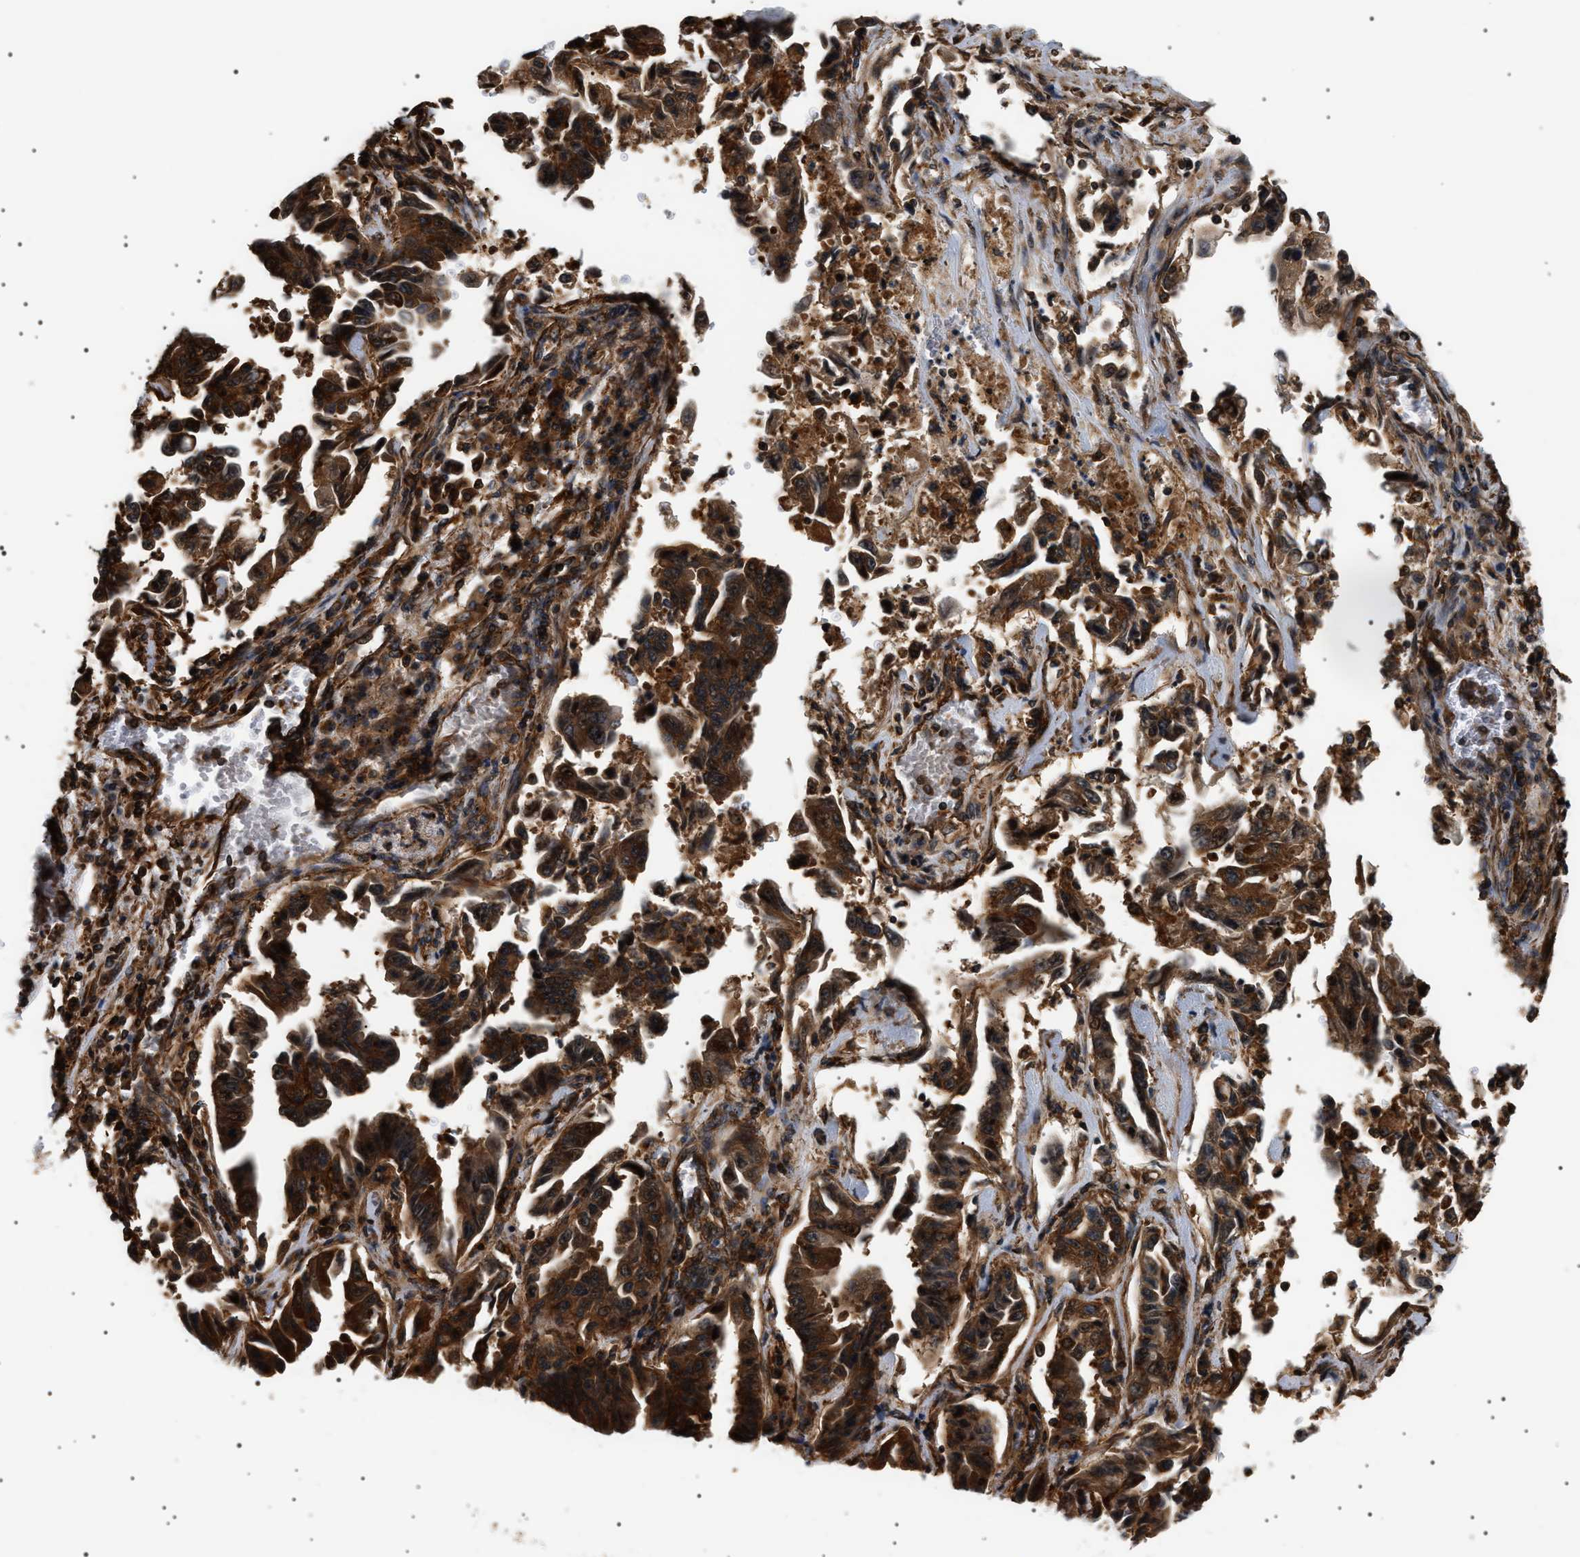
{"staining": {"intensity": "strong", "quantity": ">75%", "location": "cytoplasmic/membranous"}, "tissue": "lung cancer", "cell_type": "Tumor cells", "image_type": "cancer", "snomed": [{"axis": "morphology", "description": "Adenocarcinoma, NOS"}, {"axis": "topography", "description": "Lung"}], "caption": "Immunohistochemistry (IHC) of lung cancer displays high levels of strong cytoplasmic/membranous positivity in approximately >75% of tumor cells. The staining was performed using DAB (3,3'-diaminobenzidine) to visualize the protein expression in brown, while the nuclei were stained in blue with hematoxylin (Magnification: 20x).", "gene": "SH3GLB2", "patient": {"sex": "female", "age": 51}}